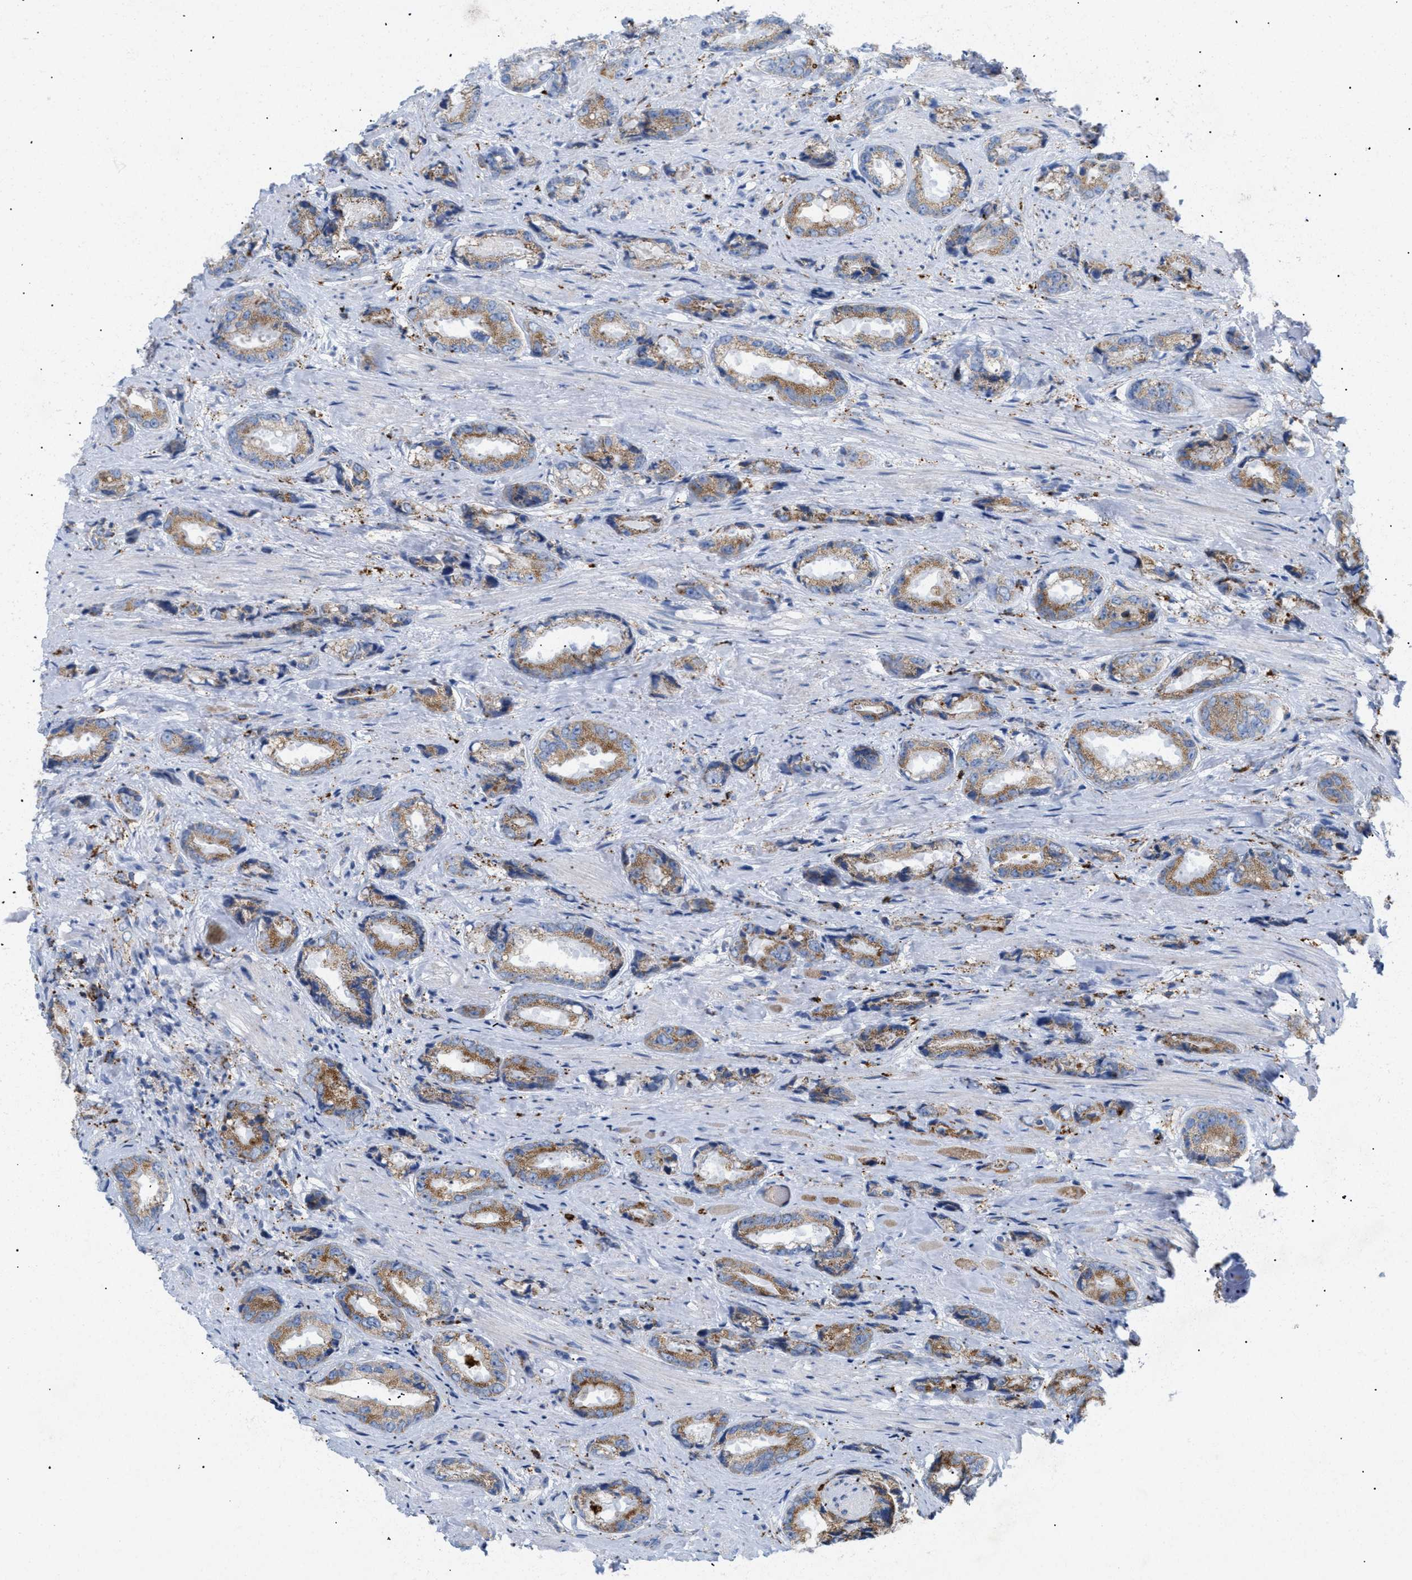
{"staining": {"intensity": "moderate", "quantity": ">75%", "location": "cytoplasmic/membranous"}, "tissue": "prostate cancer", "cell_type": "Tumor cells", "image_type": "cancer", "snomed": [{"axis": "morphology", "description": "Adenocarcinoma, High grade"}, {"axis": "topography", "description": "Prostate"}], "caption": "Moderate cytoplasmic/membranous positivity for a protein is seen in approximately >75% of tumor cells of prostate adenocarcinoma (high-grade) using immunohistochemistry (IHC).", "gene": "DRAM2", "patient": {"sex": "male", "age": 61}}